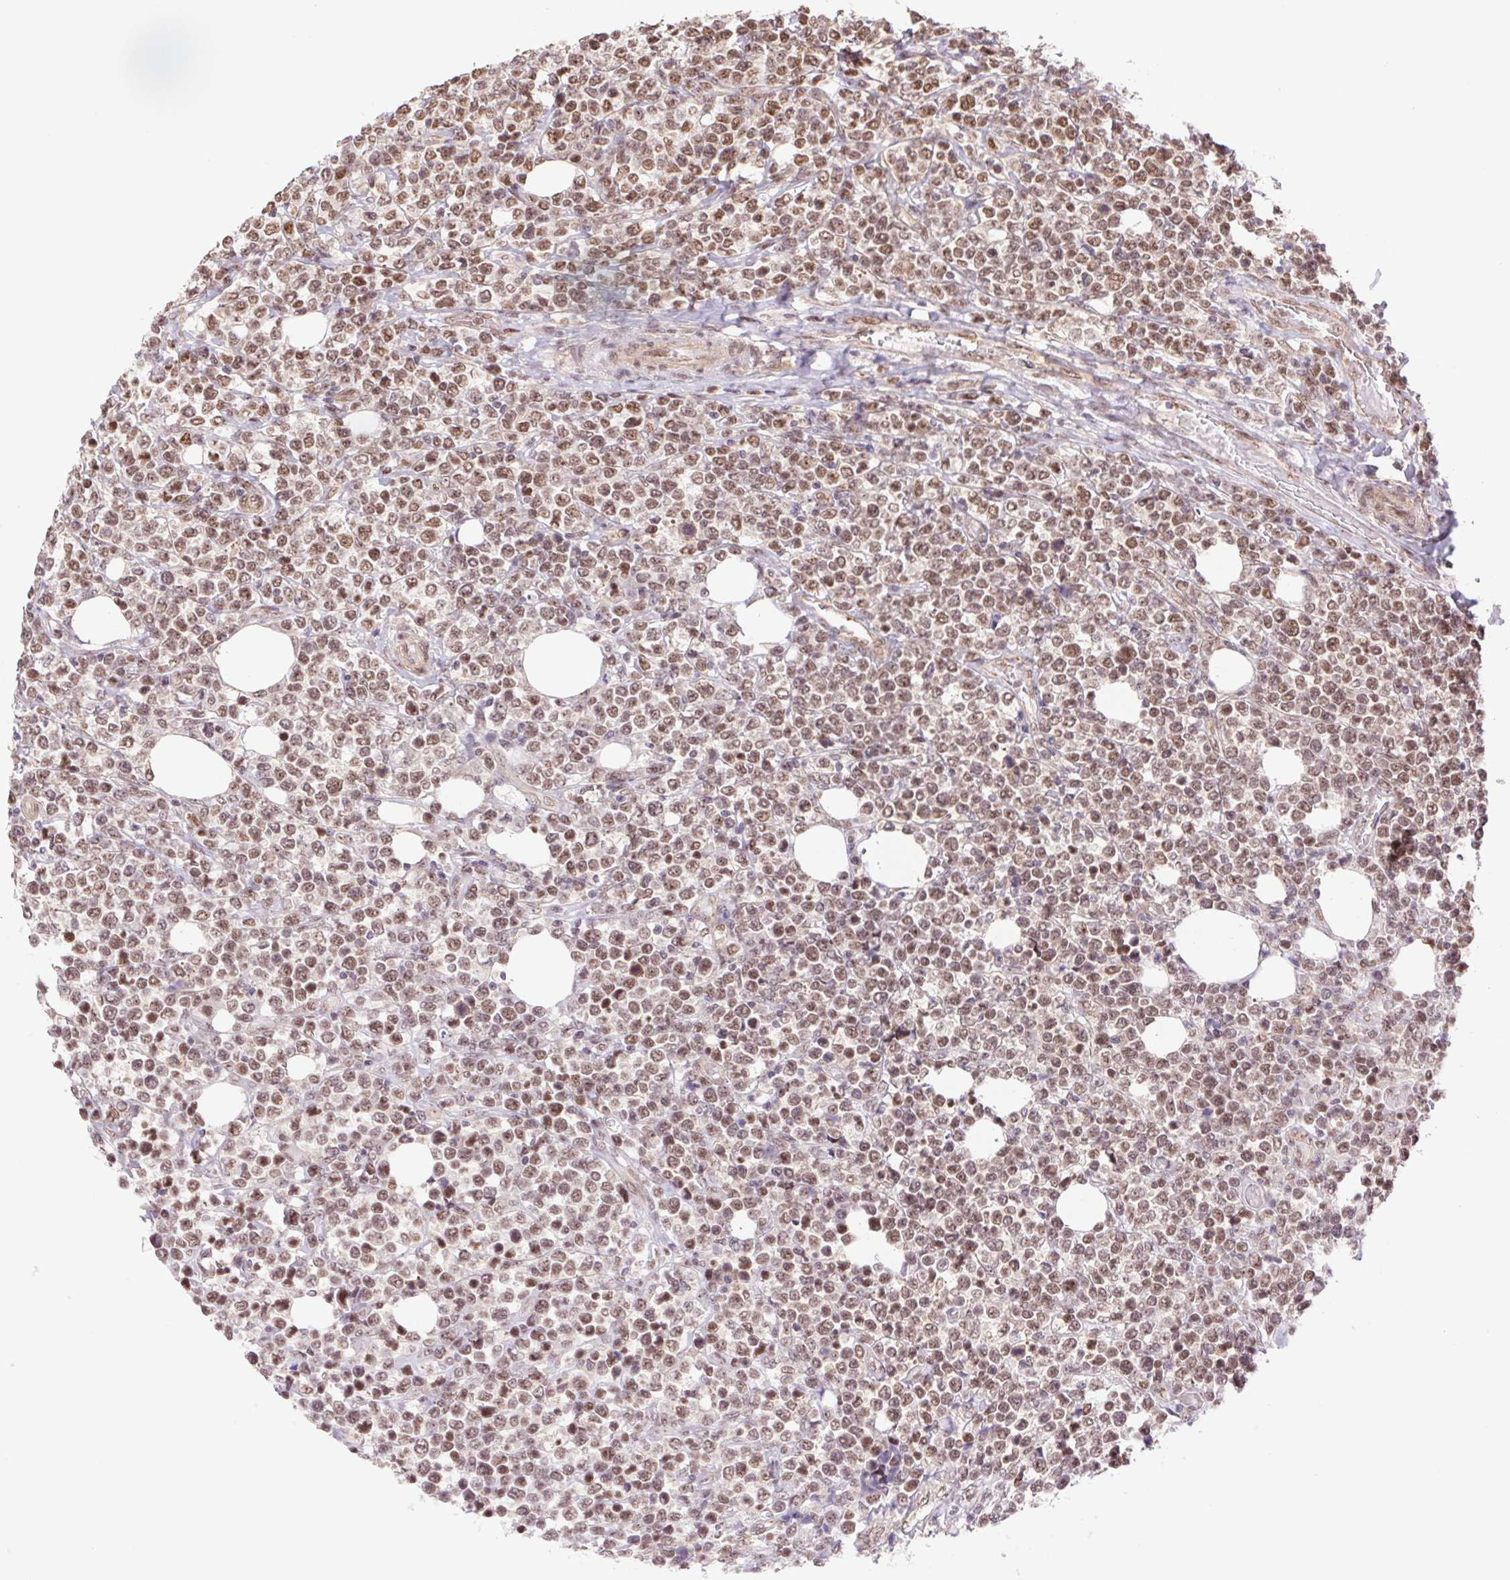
{"staining": {"intensity": "moderate", "quantity": ">75%", "location": "nuclear"}, "tissue": "lymphoma", "cell_type": "Tumor cells", "image_type": "cancer", "snomed": [{"axis": "morphology", "description": "Malignant lymphoma, non-Hodgkin's type, High grade"}, {"axis": "topography", "description": "Soft tissue"}], "caption": "The image demonstrates staining of lymphoma, revealing moderate nuclear protein expression (brown color) within tumor cells.", "gene": "CWC25", "patient": {"sex": "female", "age": 56}}